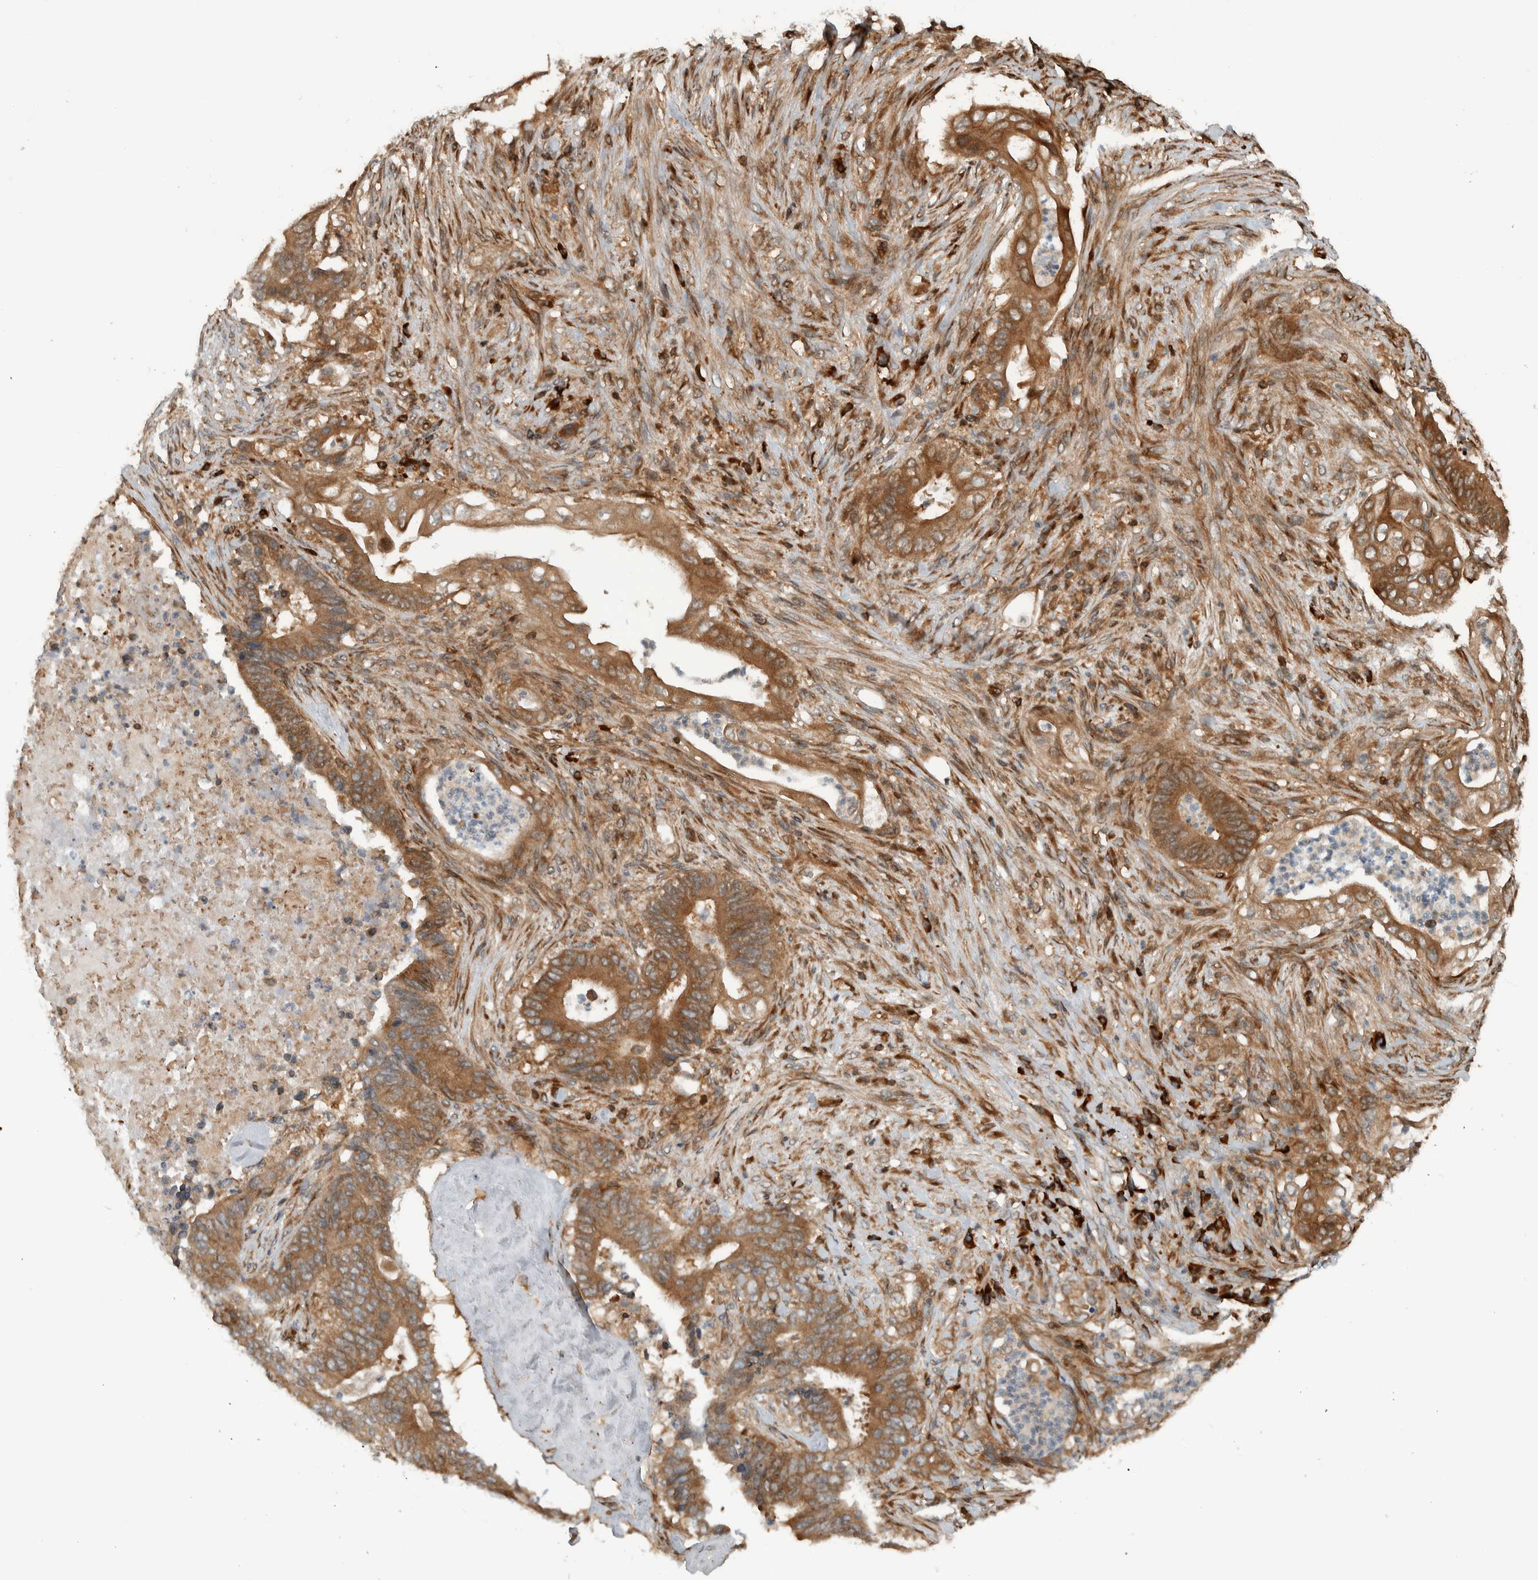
{"staining": {"intensity": "moderate", "quantity": ">75%", "location": "cytoplasmic/membranous"}, "tissue": "stomach cancer", "cell_type": "Tumor cells", "image_type": "cancer", "snomed": [{"axis": "morphology", "description": "Adenocarcinoma, NOS"}, {"axis": "topography", "description": "Stomach"}], "caption": "A brown stain highlights moderate cytoplasmic/membranous positivity of a protein in human stomach cancer tumor cells.", "gene": "CNTROB", "patient": {"sex": "female", "age": 73}}